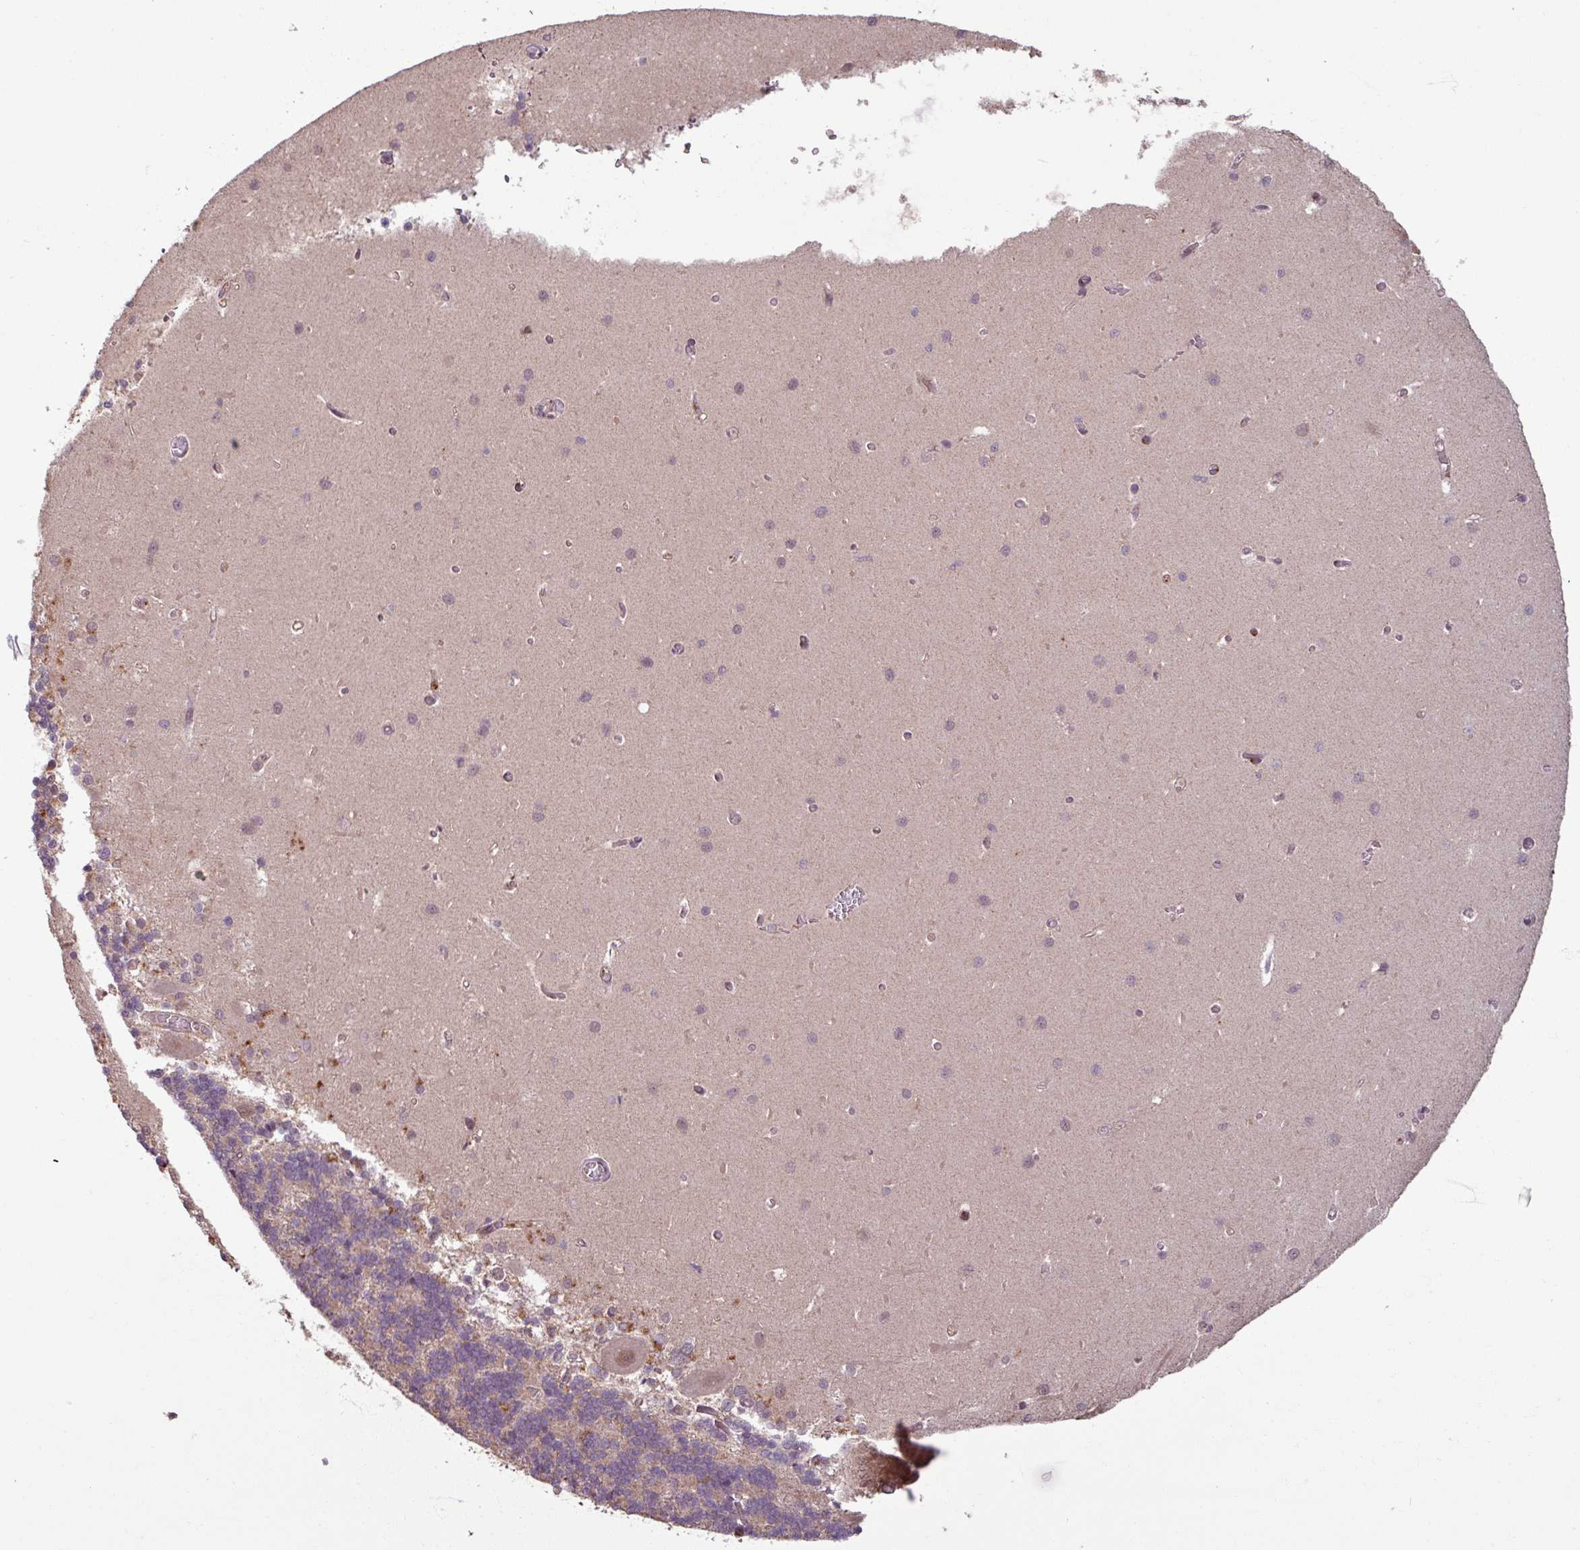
{"staining": {"intensity": "negative", "quantity": "none", "location": "none"}, "tissue": "cerebellum", "cell_type": "Cells in granular layer", "image_type": "normal", "snomed": [{"axis": "morphology", "description": "Normal tissue, NOS"}, {"axis": "topography", "description": "Cerebellum"}], "caption": "Immunohistochemical staining of benign human cerebellum reveals no significant expression in cells in granular layer.", "gene": "OR6B1", "patient": {"sex": "male", "age": 37}}